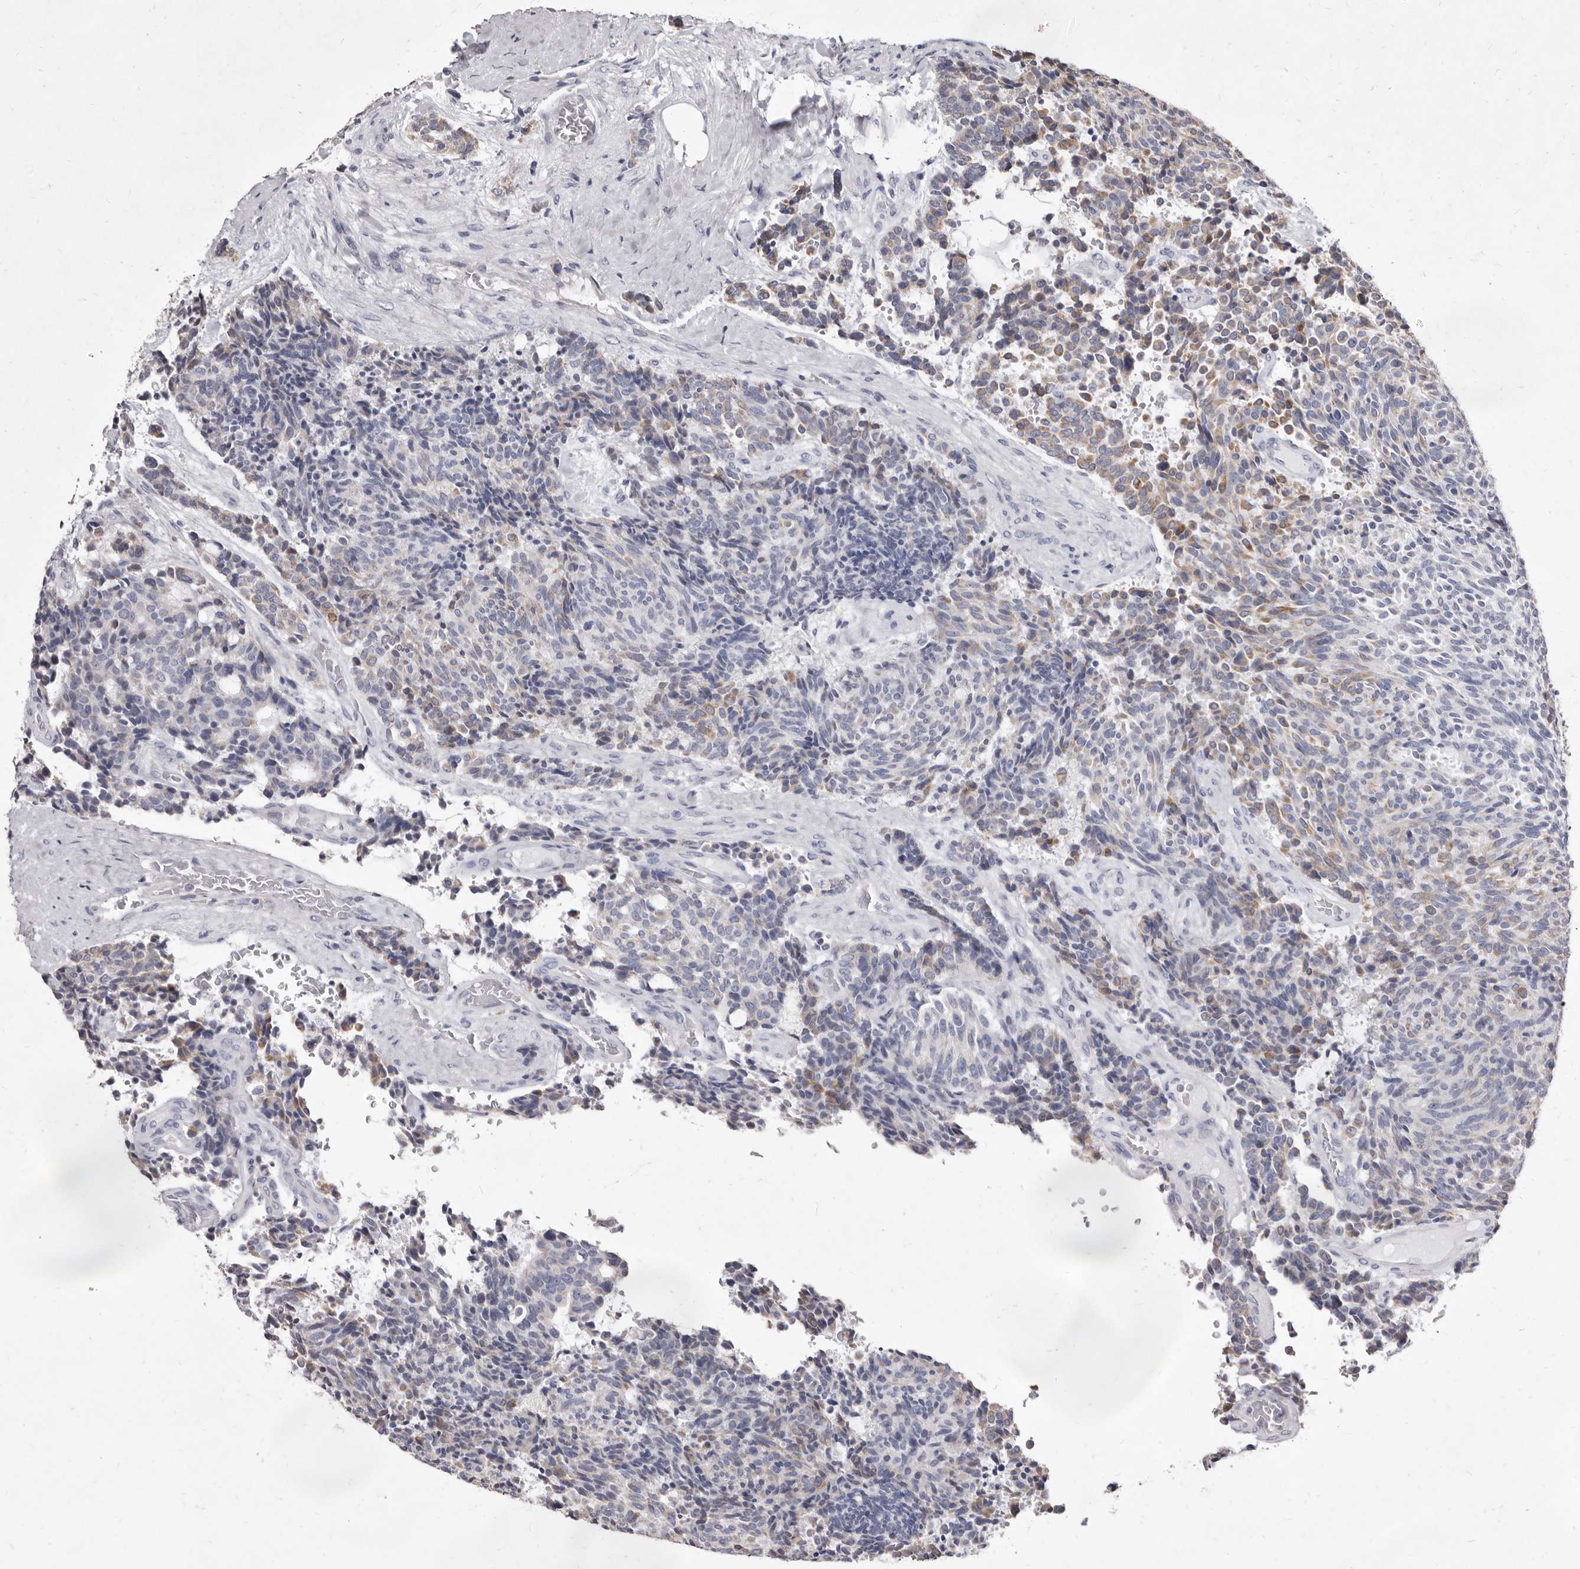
{"staining": {"intensity": "moderate", "quantity": "<25%", "location": "cytoplasmic/membranous"}, "tissue": "carcinoid", "cell_type": "Tumor cells", "image_type": "cancer", "snomed": [{"axis": "morphology", "description": "Carcinoid, malignant, NOS"}, {"axis": "topography", "description": "Pancreas"}], "caption": "A brown stain shows moderate cytoplasmic/membranous positivity of a protein in human malignant carcinoid tumor cells.", "gene": "CYP2E1", "patient": {"sex": "female", "age": 54}}